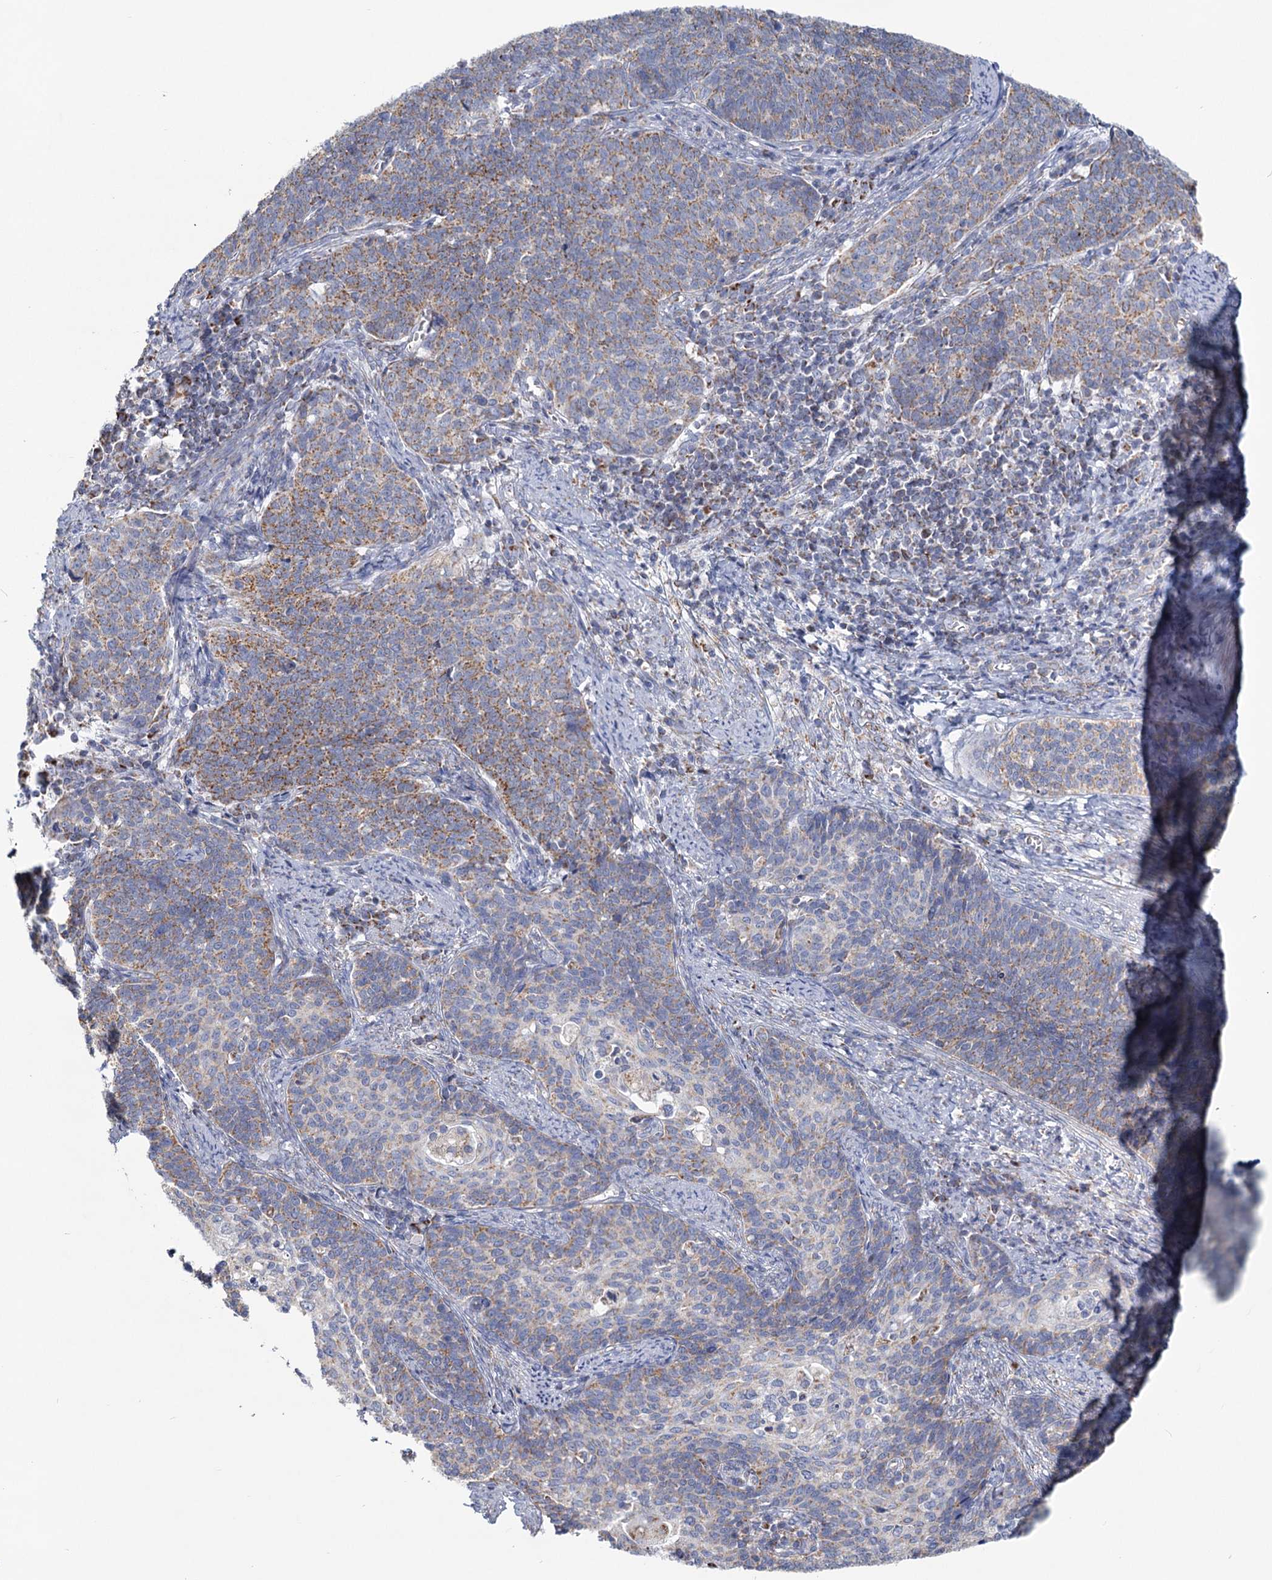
{"staining": {"intensity": "moderate", "quantity": "25%-75%", "location": "cytoplasmic/membranous"}, "tissue": "cervical cancer", "cell_type": "Tumor cells", "image_type": "cancer", "snomed": [{"axis": "morphology", "description": "Squamous cell carcinoma, NOS"}, {"axis": "topography", "description": "Cervix"}], "caption": "Moderate cytoplasmic/membranous staining for a protein is appreciated in about 25%-75% of tumor cells of cervical squamous cell carcinoma using immunohistochemistry (IHC).", "gene": "NDUFC2", "patient": {"sex": "female", "age": 39}}